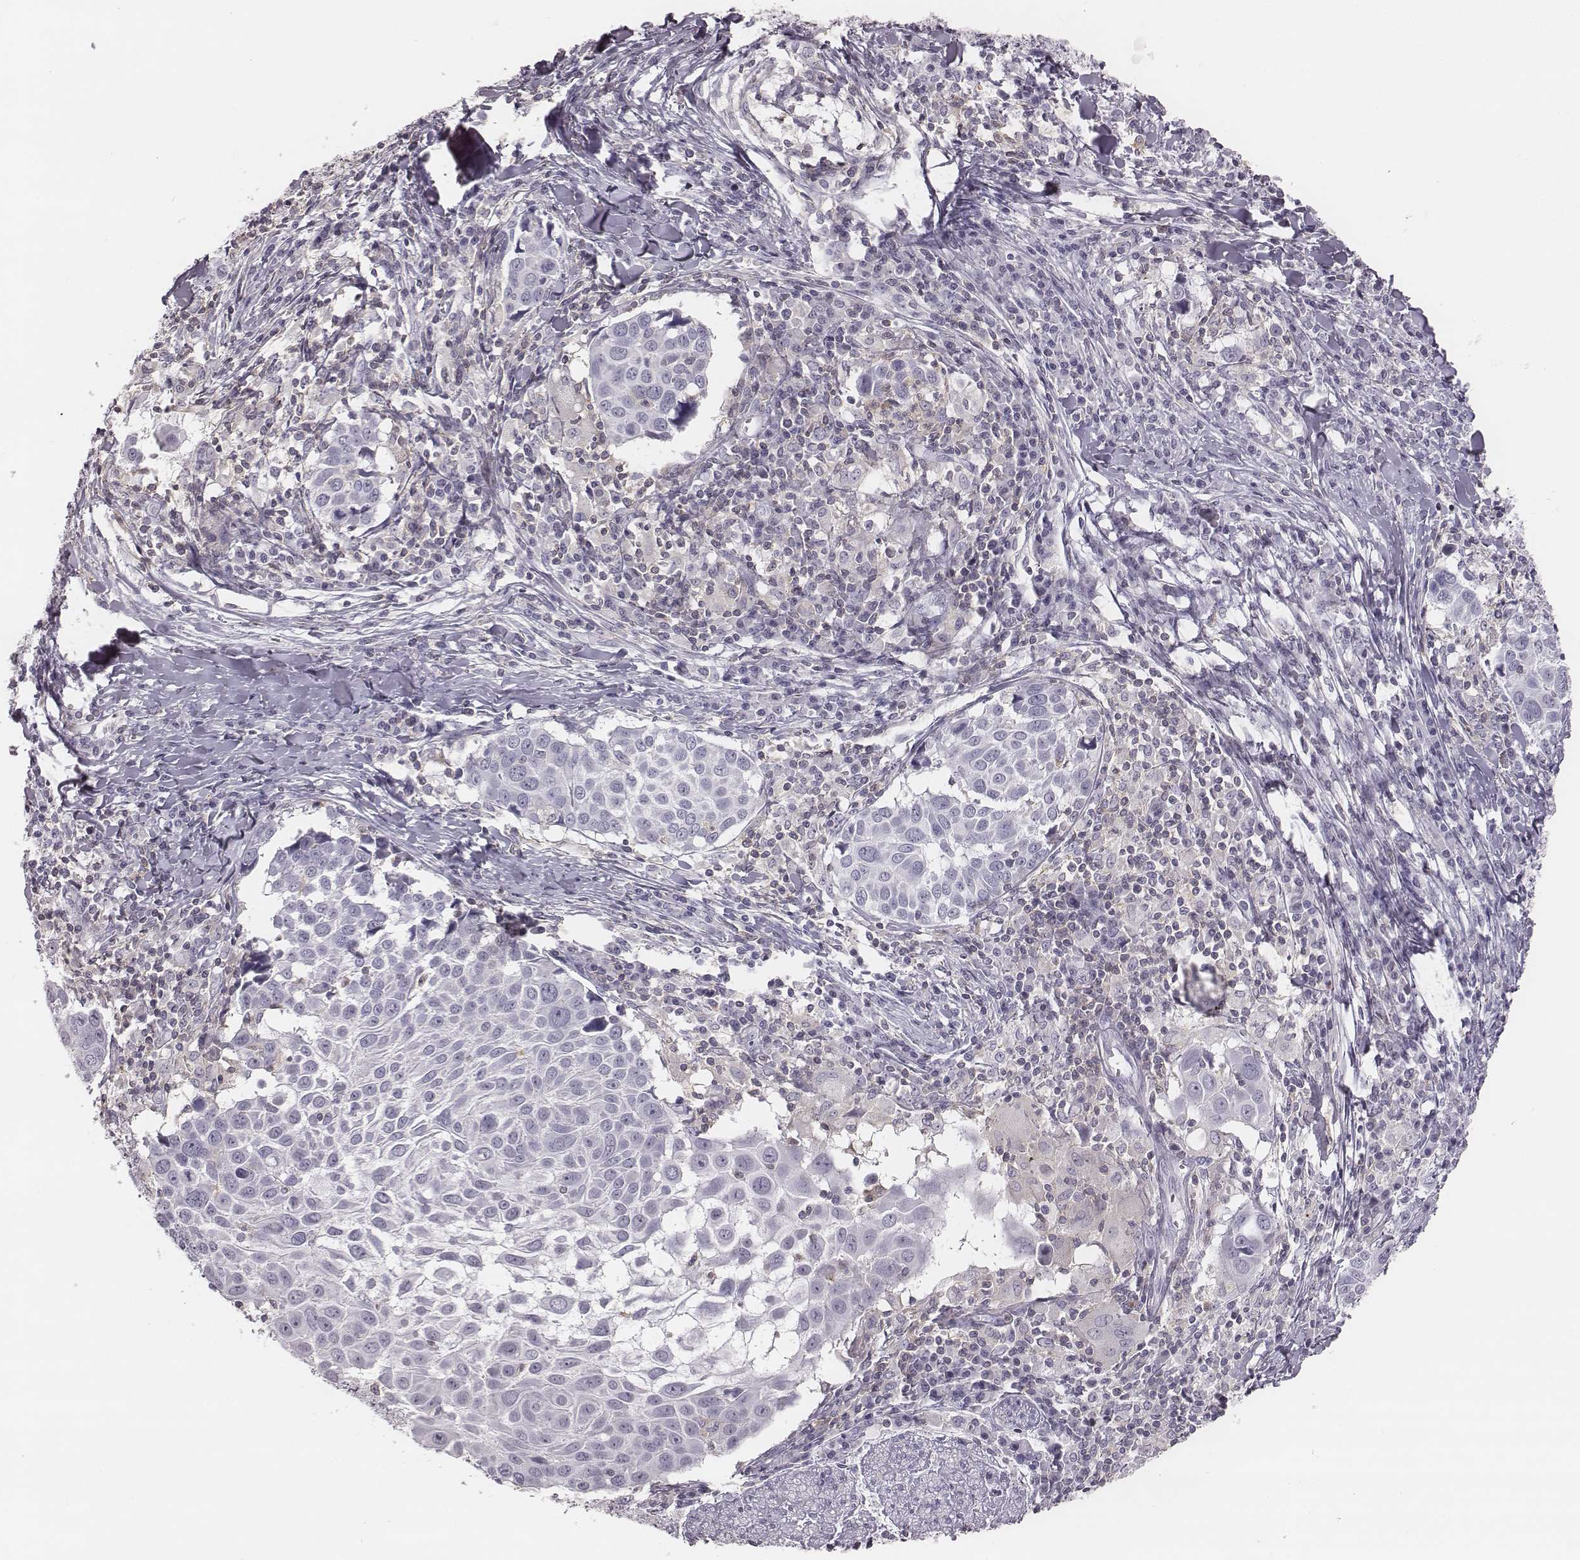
{"staining": {"intensity": "negative", "quantity": "none", "location": "none"}, "tissue": "lung cancer", "cell_type": "Tumor cells", "image_type": "cancer", "snomed": [{"axis": "morphology", "description": "Squamous cell carcinoma, NOS"}, {"axis": "topography", "description": "Lung"}], "caption": "IHC of squamous cell carcinoma (lung) demonstrates no expression in tumor cells.", "gene": "ZNF365", "patient": {"sex": "male", "age": 57}}